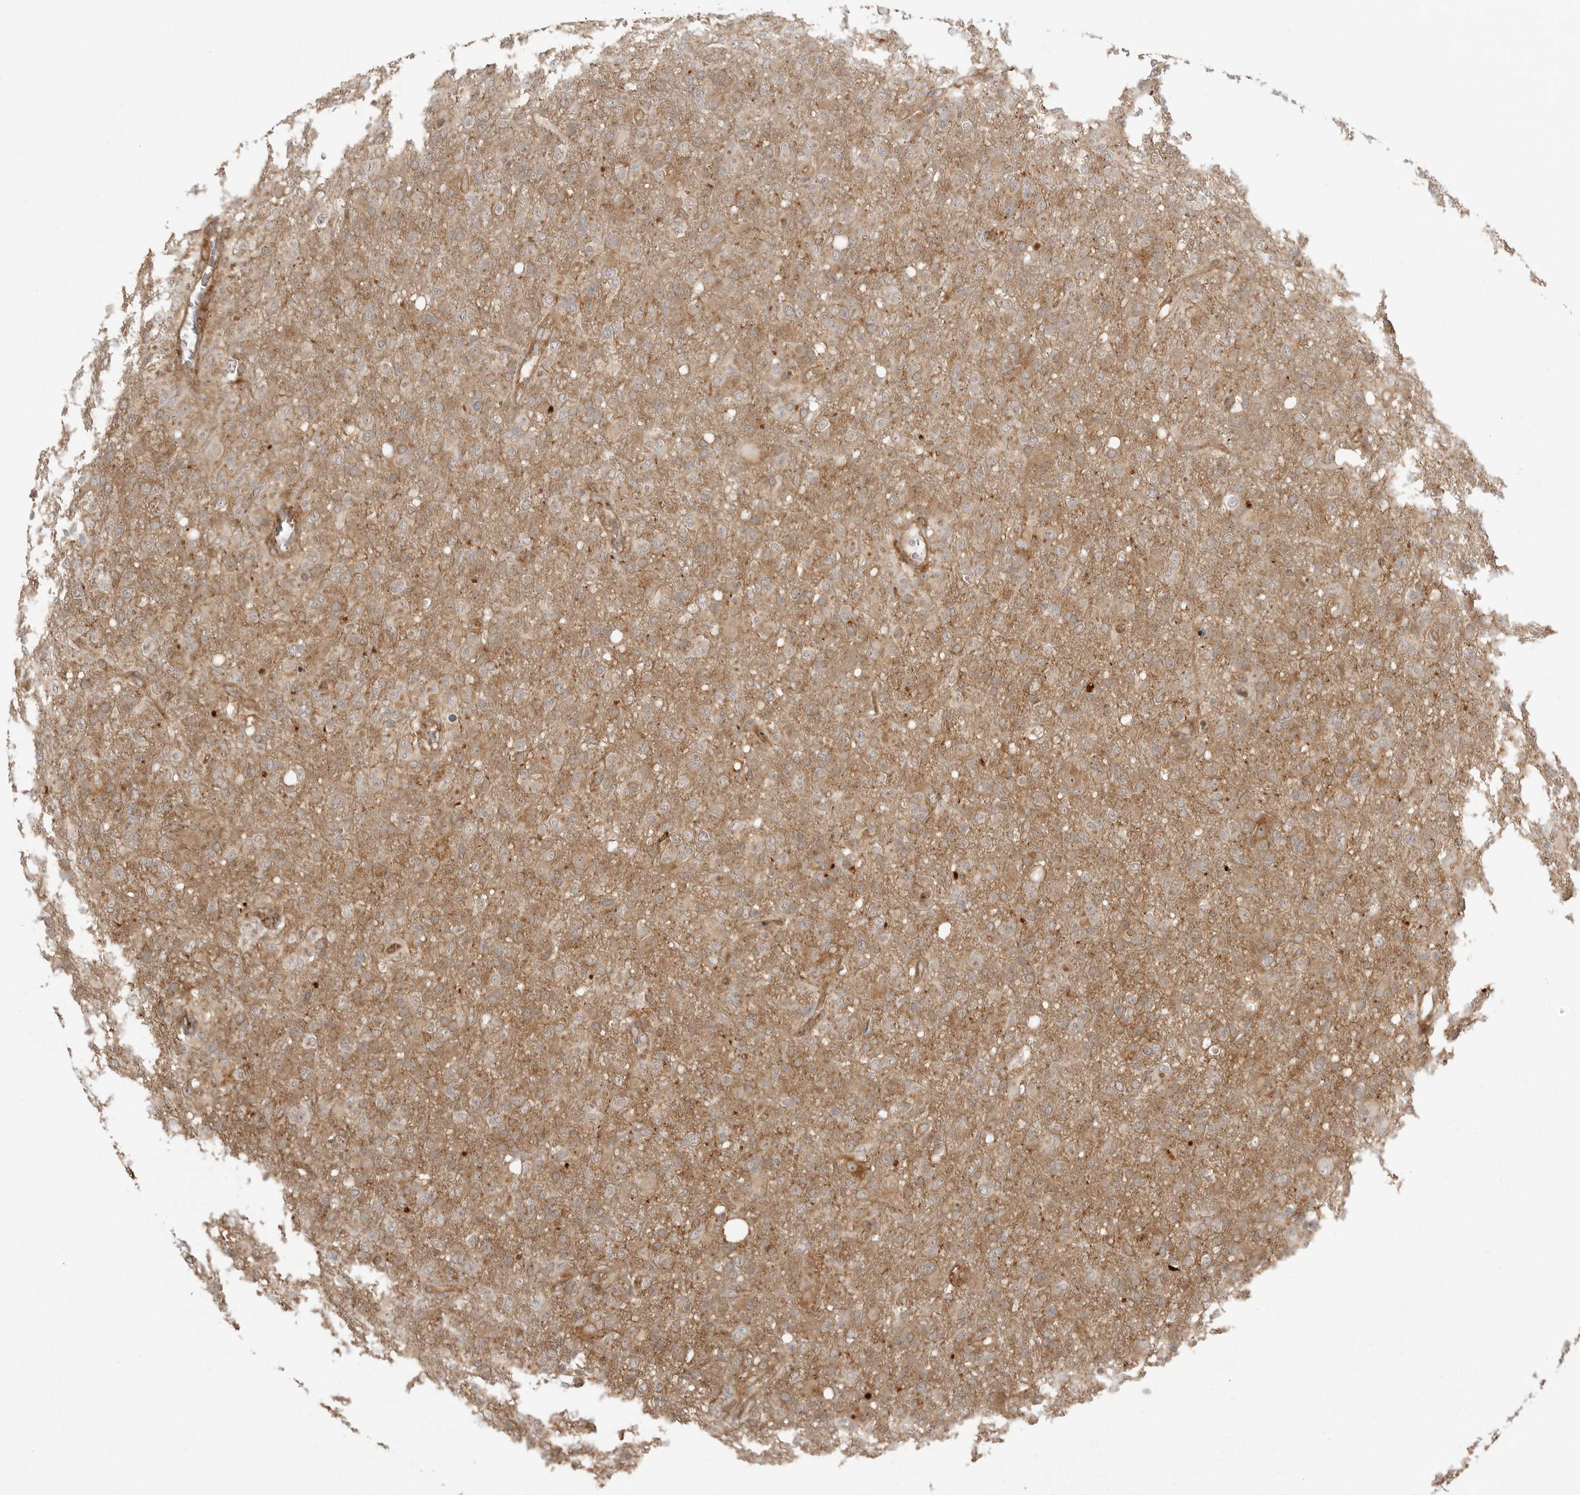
{"staining": {"intensity": "moderate", "quantity": ">75%", "location": "cytoplasmic/membranous"}, "tissue": "glioma", "cell_type": "Tumor cells", "image_type": "cancer", "snomed": [{"axis": "morphology", "description": "Glioma, malignant, High grade"}, {"axis": "topography", "description": "Brain"}], "caption": "A micrograph of human malignant high-grade glioma stained for a protein demonstrates moderate cytoplasmic/membranous brown staining in tumor cells.", "gene": "FAT3", "patient": {"sex": "female", "age": 57}}